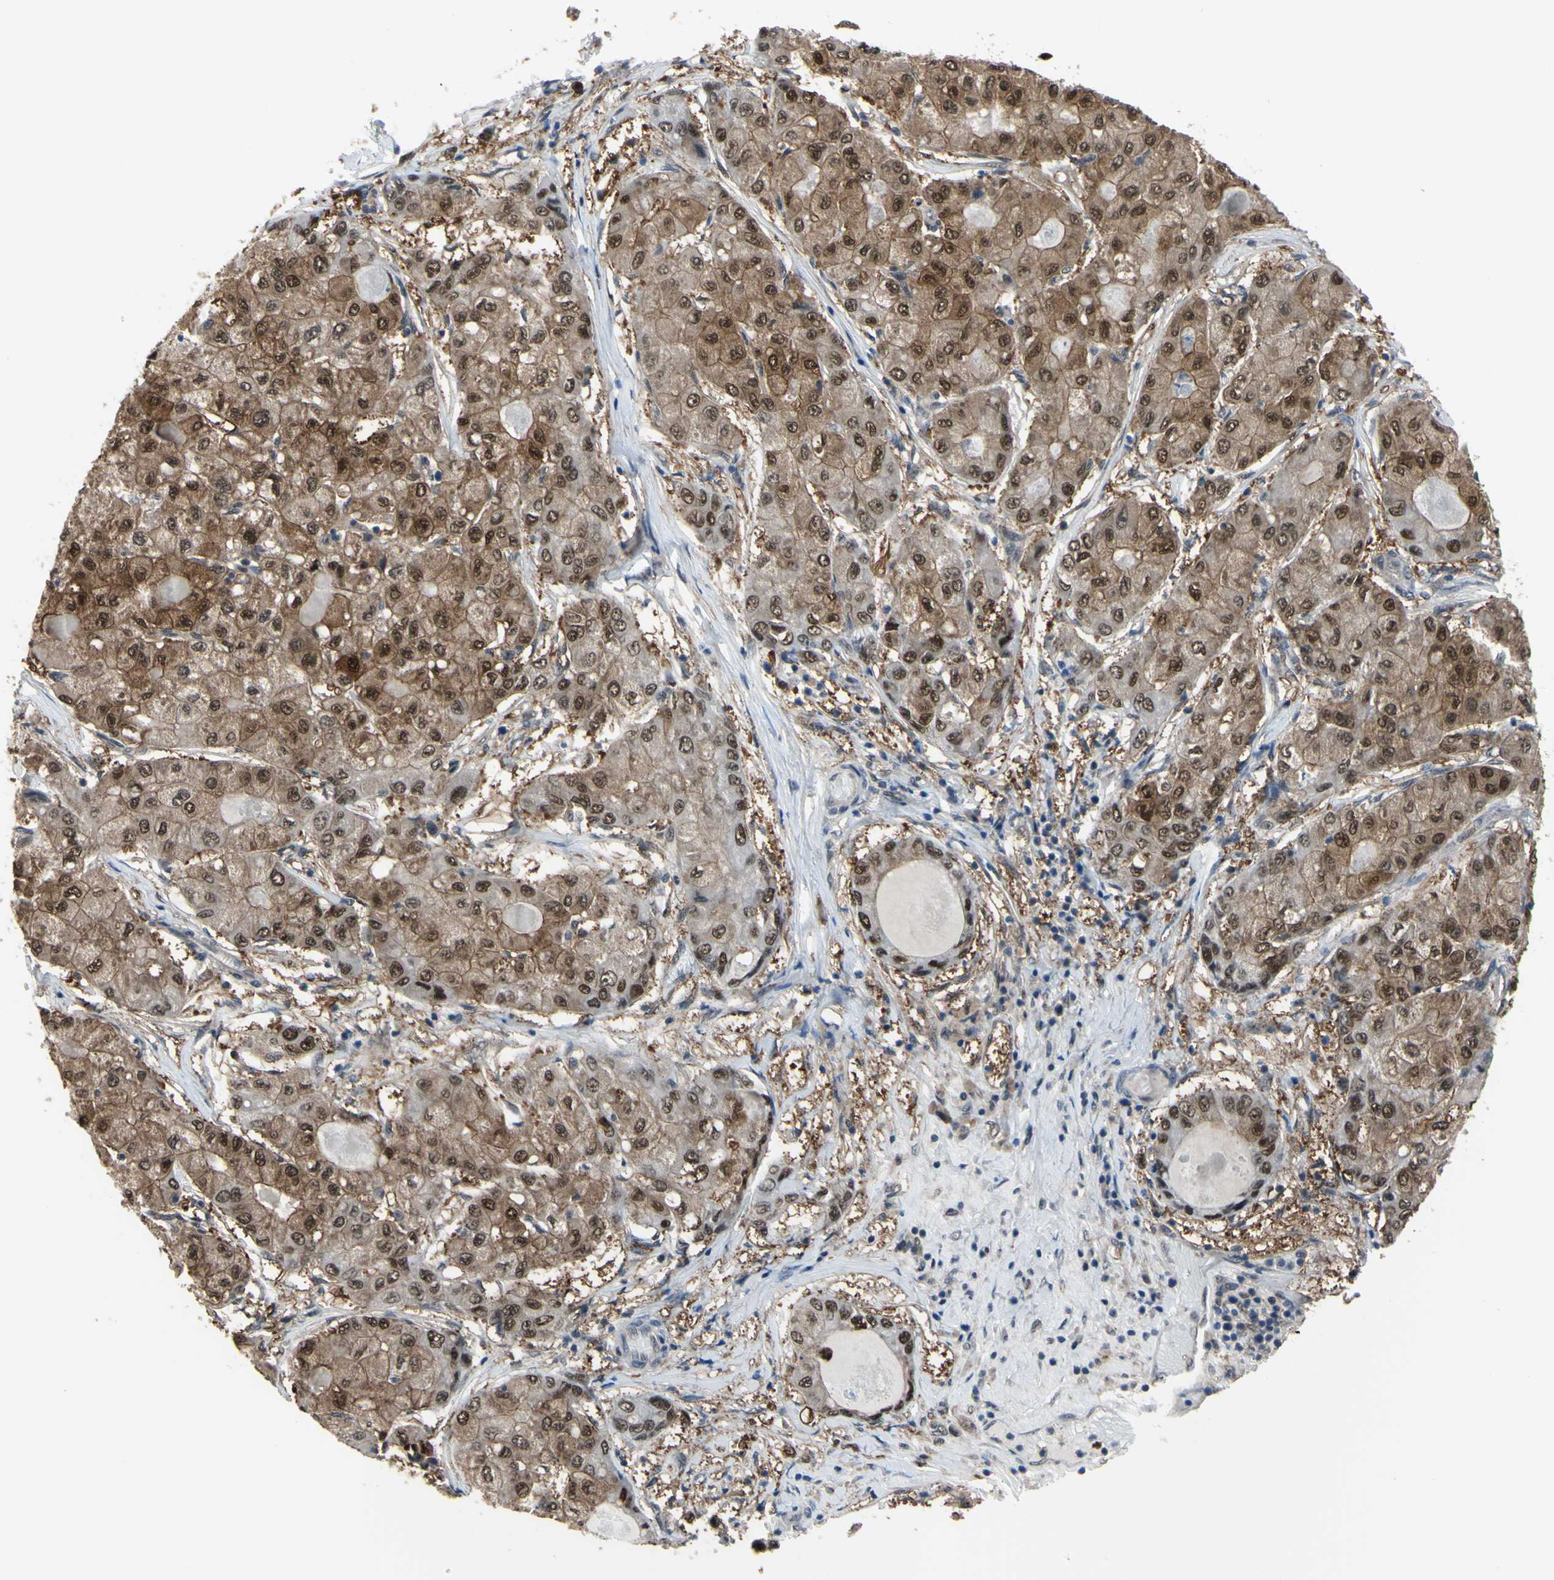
{"staining": {"intensity": "moderate", "quantity": ">75%", "location": "cytoplasmic/membranous,nuclear"}, "tissue": "liver cancer", "cell_type": "Tumor cells", "image_type": "cancer", "snomed": [{"axis": "morphology", "description": "Carcinoma, Hepatocellular, NOS"}, {"axis": "topography", "description": "Liver"}], "caption": "A brown stain labels moderate cytoplasmic/membranous and nuclear staining of a protein in human liver cancer (hepatocellular carcinoma) tumor cells. The staining is performed using DAB brown chromogen to label protein expression. The nuclei are counter-stained blue using hematoxylin.", "gene": "HSPA4", "patient": {"sex": "male", "age": 80}}